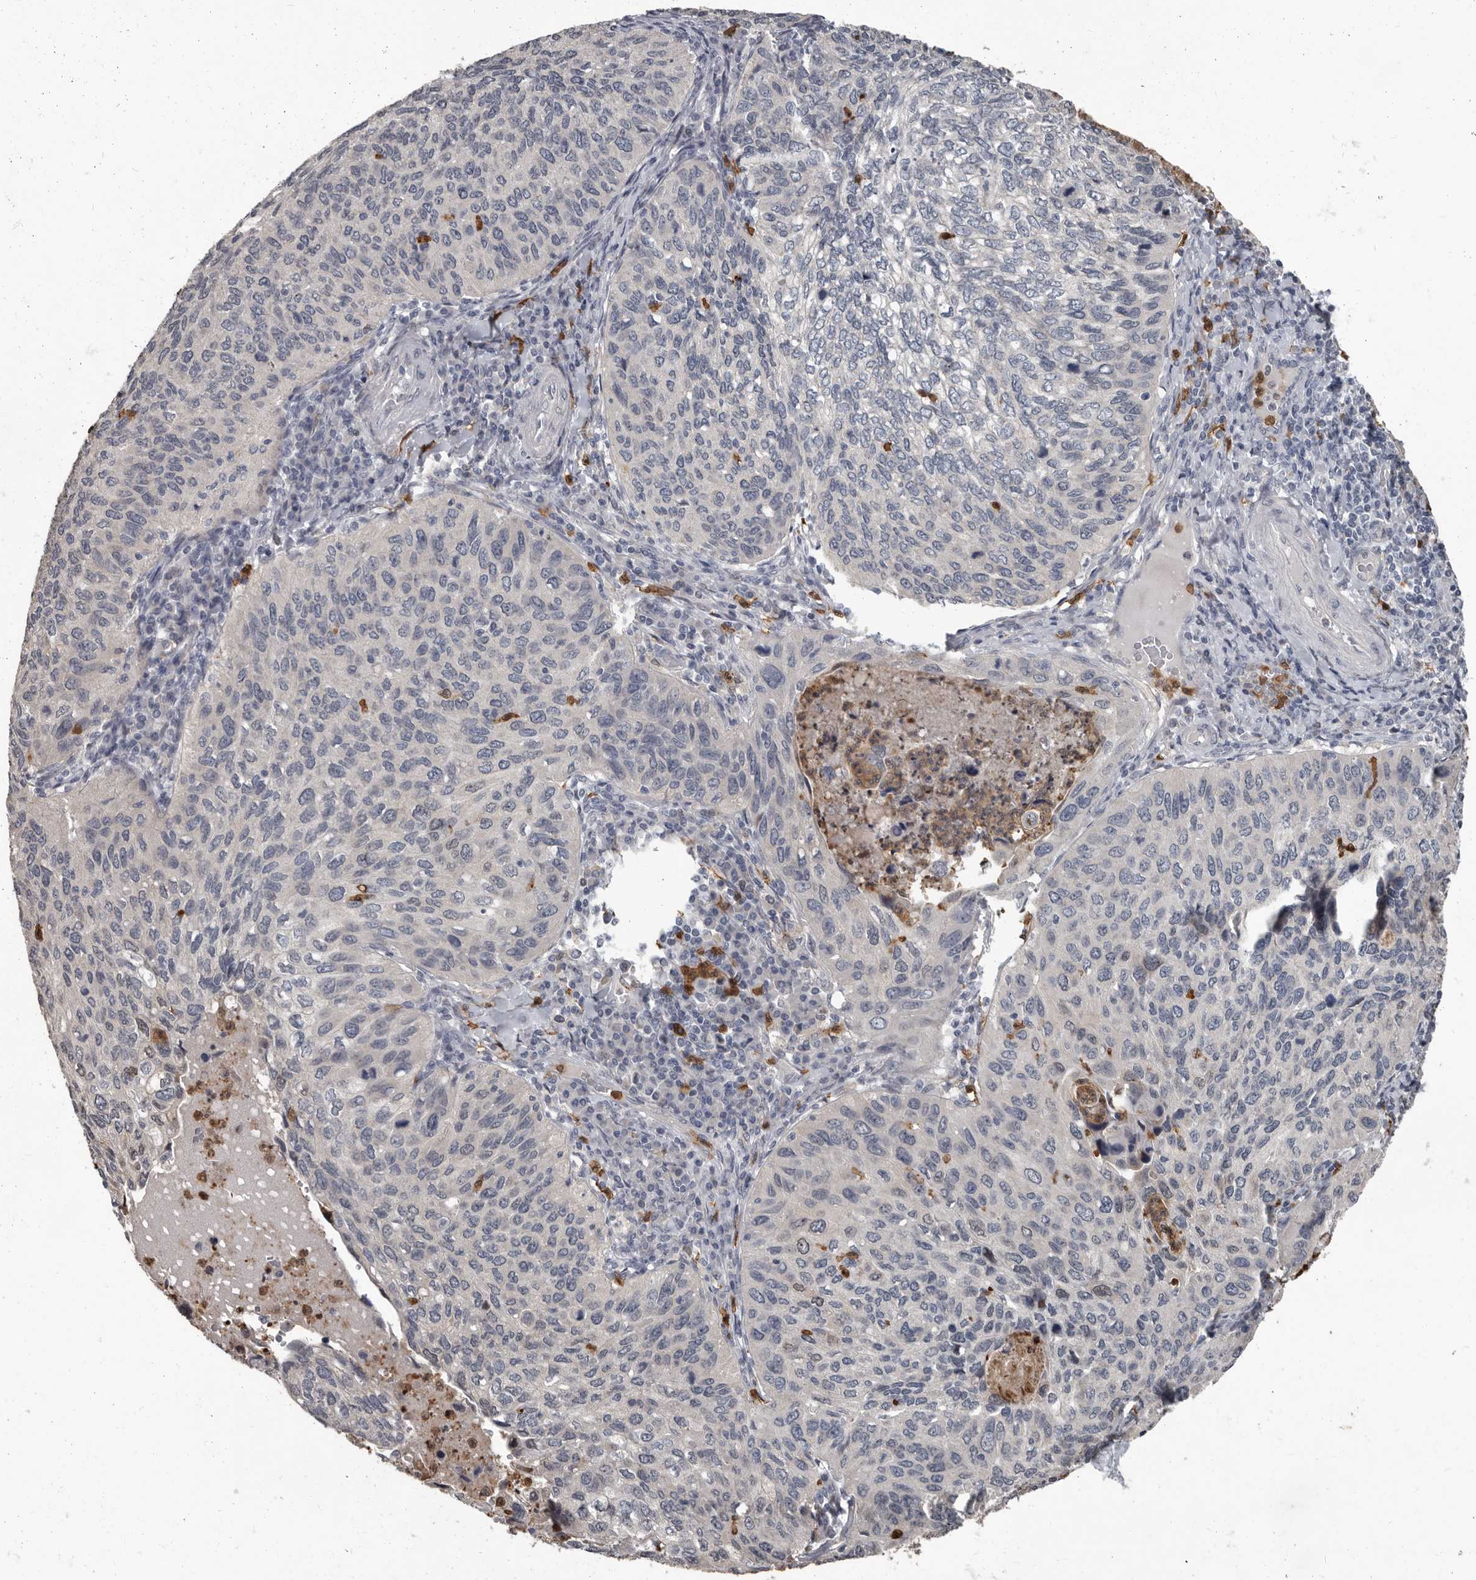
{"staining": {"intensity": "negative", "quantity": "none", "location": "none"}, "tissue": "cervical cancer", "cell_type": "Tumor cells", "image_type": "cancer", "snomed": [{"axis": "morphology", "description": "Squamous cell carcinoma, NOS"}, {"axis": "topography", "description": "Cervix"}], "caption": "IHC of squamous cell carcinoma (cervical) shows no staining in tumor cells.", "gene": "GPR157", "patient": {"sex": "female", "age": 38}}